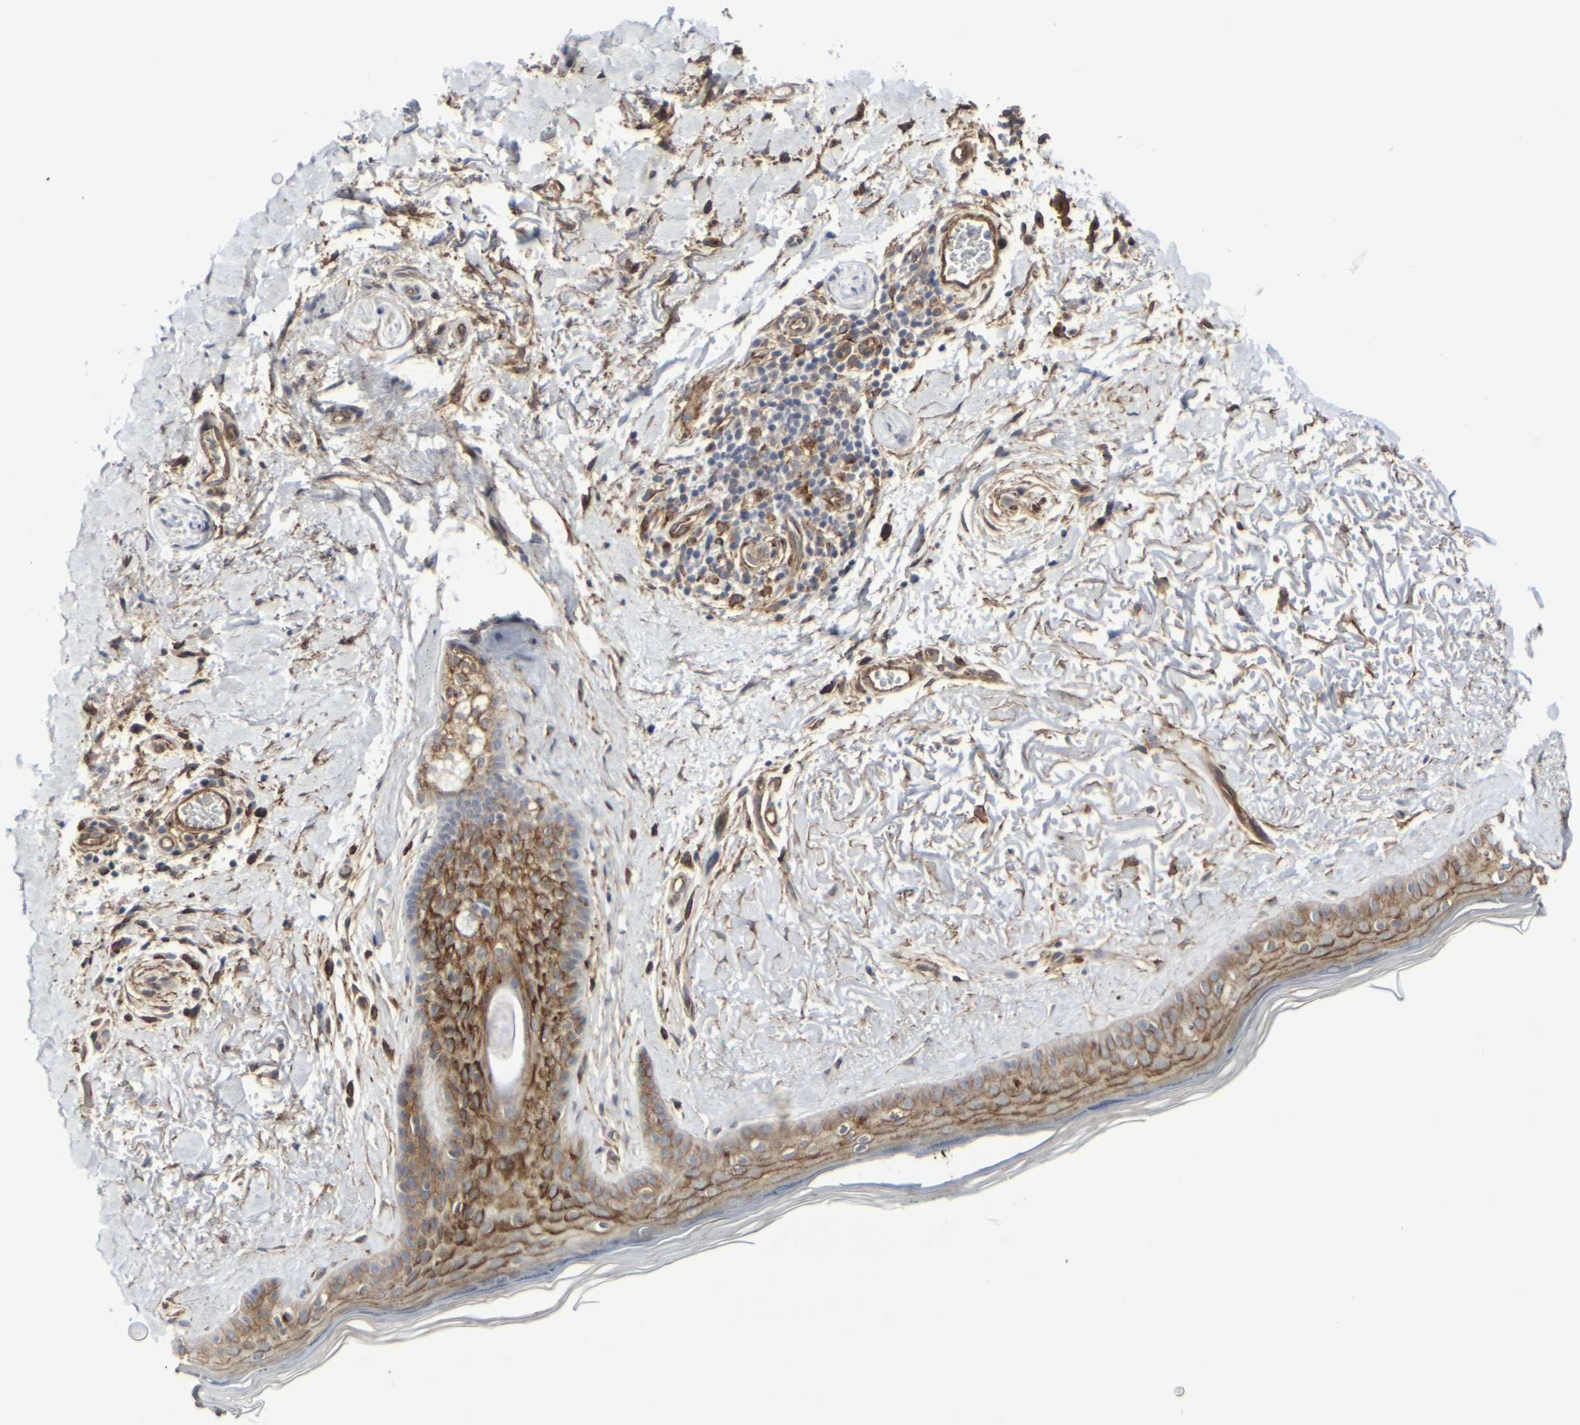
{"staining": {"intensity": "moderate", "quantity": "<25%", "location": "cytoplasmic/membranous"}, "tissue": "skin cancer", "cell_type": "Tumor cells", "image_type": "cancer", "snomed": [{"axis": "morphology", "description": "Normal tissue, NOS"}, {"axis": "morphology", "description": "Basal cell carcinoma"}, {"axis": "topography", "description": "Skin"}], "caption": "The image reveals staining of skin basal cell carcinoma, revealing moderate cytoplasmic/membranous protein expression (brown color) within tumor cells.", "gene": "MYOF", "patient": {"sex": "female", "age": 71}}